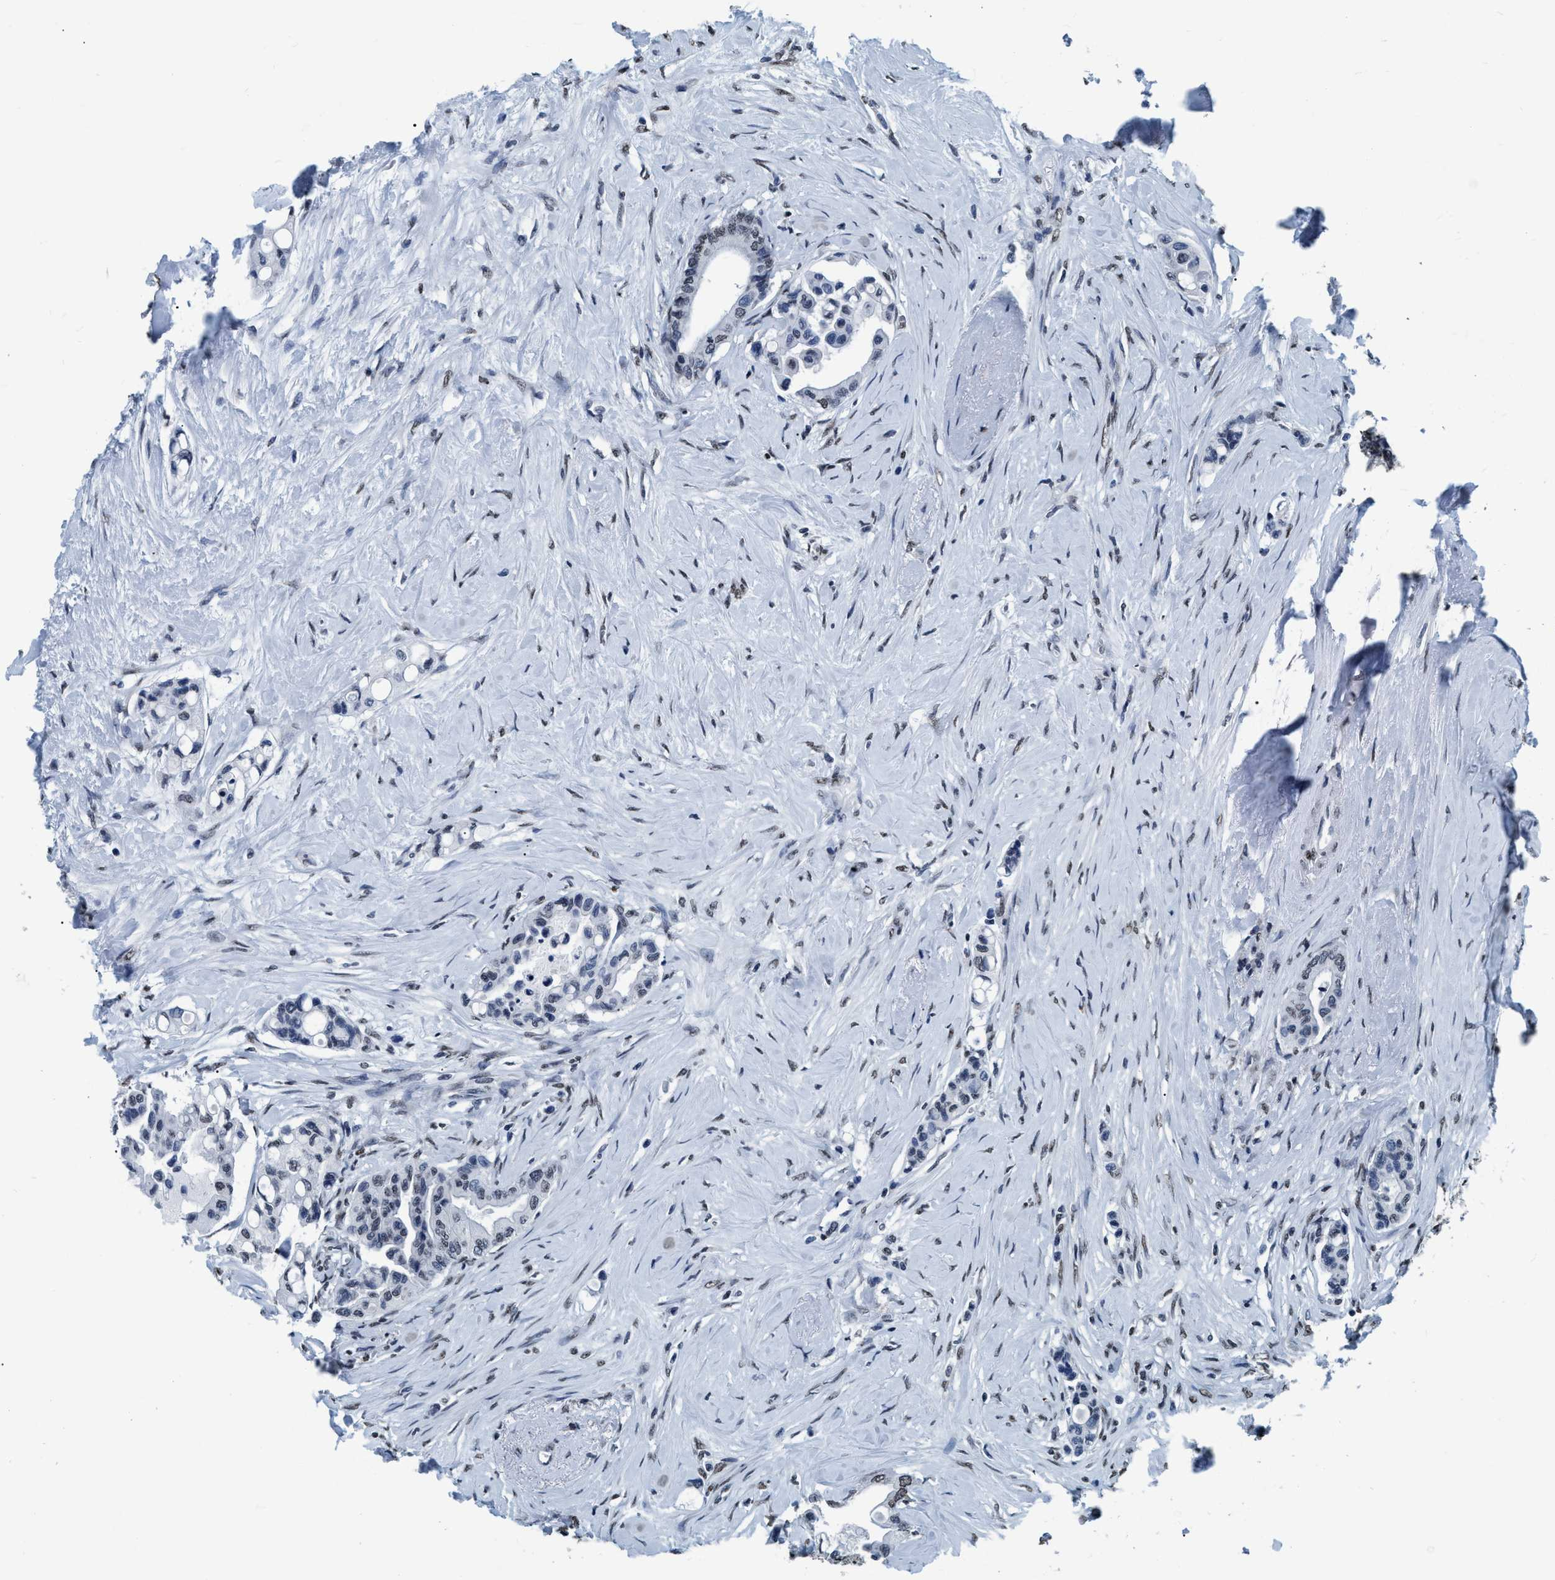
{"staining": {"intensity": "weak", "quantity": "<25%", "location": "nuclear"}, "tissue": "colorectal cancer", "cell_type": "Tumor cells", "image_type": "cancer", "snomed": [{"axis": "morphology", "description": "Normal tissue, NOS"}, {"axis": "morphology", "description": "Adenocarcinoma, NOS"}, {"axis": "topography", "description": "Colon"}], "caption": "A histopathology image of human colorectal cancer (adenocarcinoma) is negative for staining in tumor cells.", "gene": "CCNE2", "patient": {"sex": "male", "age": 82}}